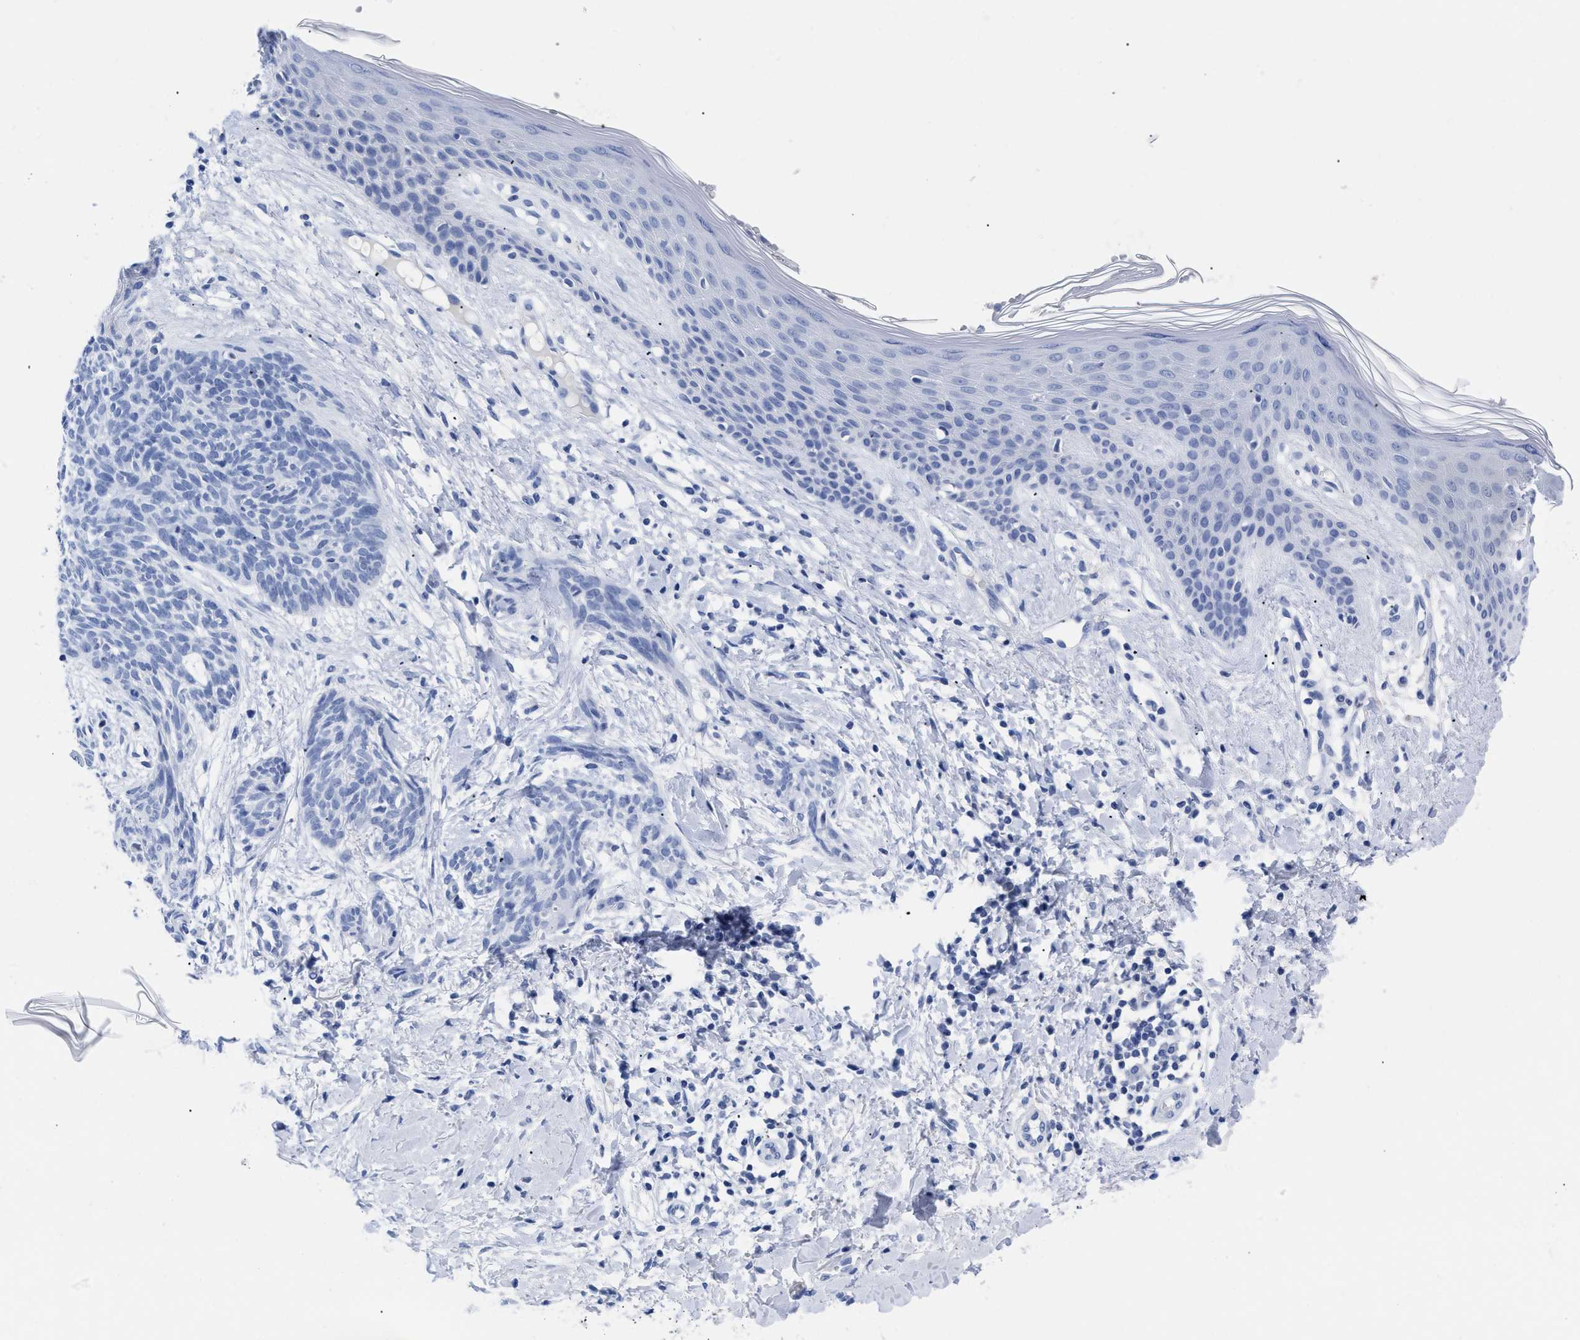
{"staining": {"intensity": "negative", "quantity": "none", "location": "none"}, "tissue": "skin cancer", "cell_type": "Tumor cells", "image_type": "cancer", "snomed": [{"axis": "morphology", "description": "Basal cell carcinoma"}, {"axis": "topography", "description": "Skin"}], "caption": "Immunohistochemistry (IHC) micrograph of basal cell carcinoma (skin) stained for a protein (brown), which exhibits no positivity in tumor cells.", "gene": "TREML1", "patient": {"sex": "female", "age": 59}}